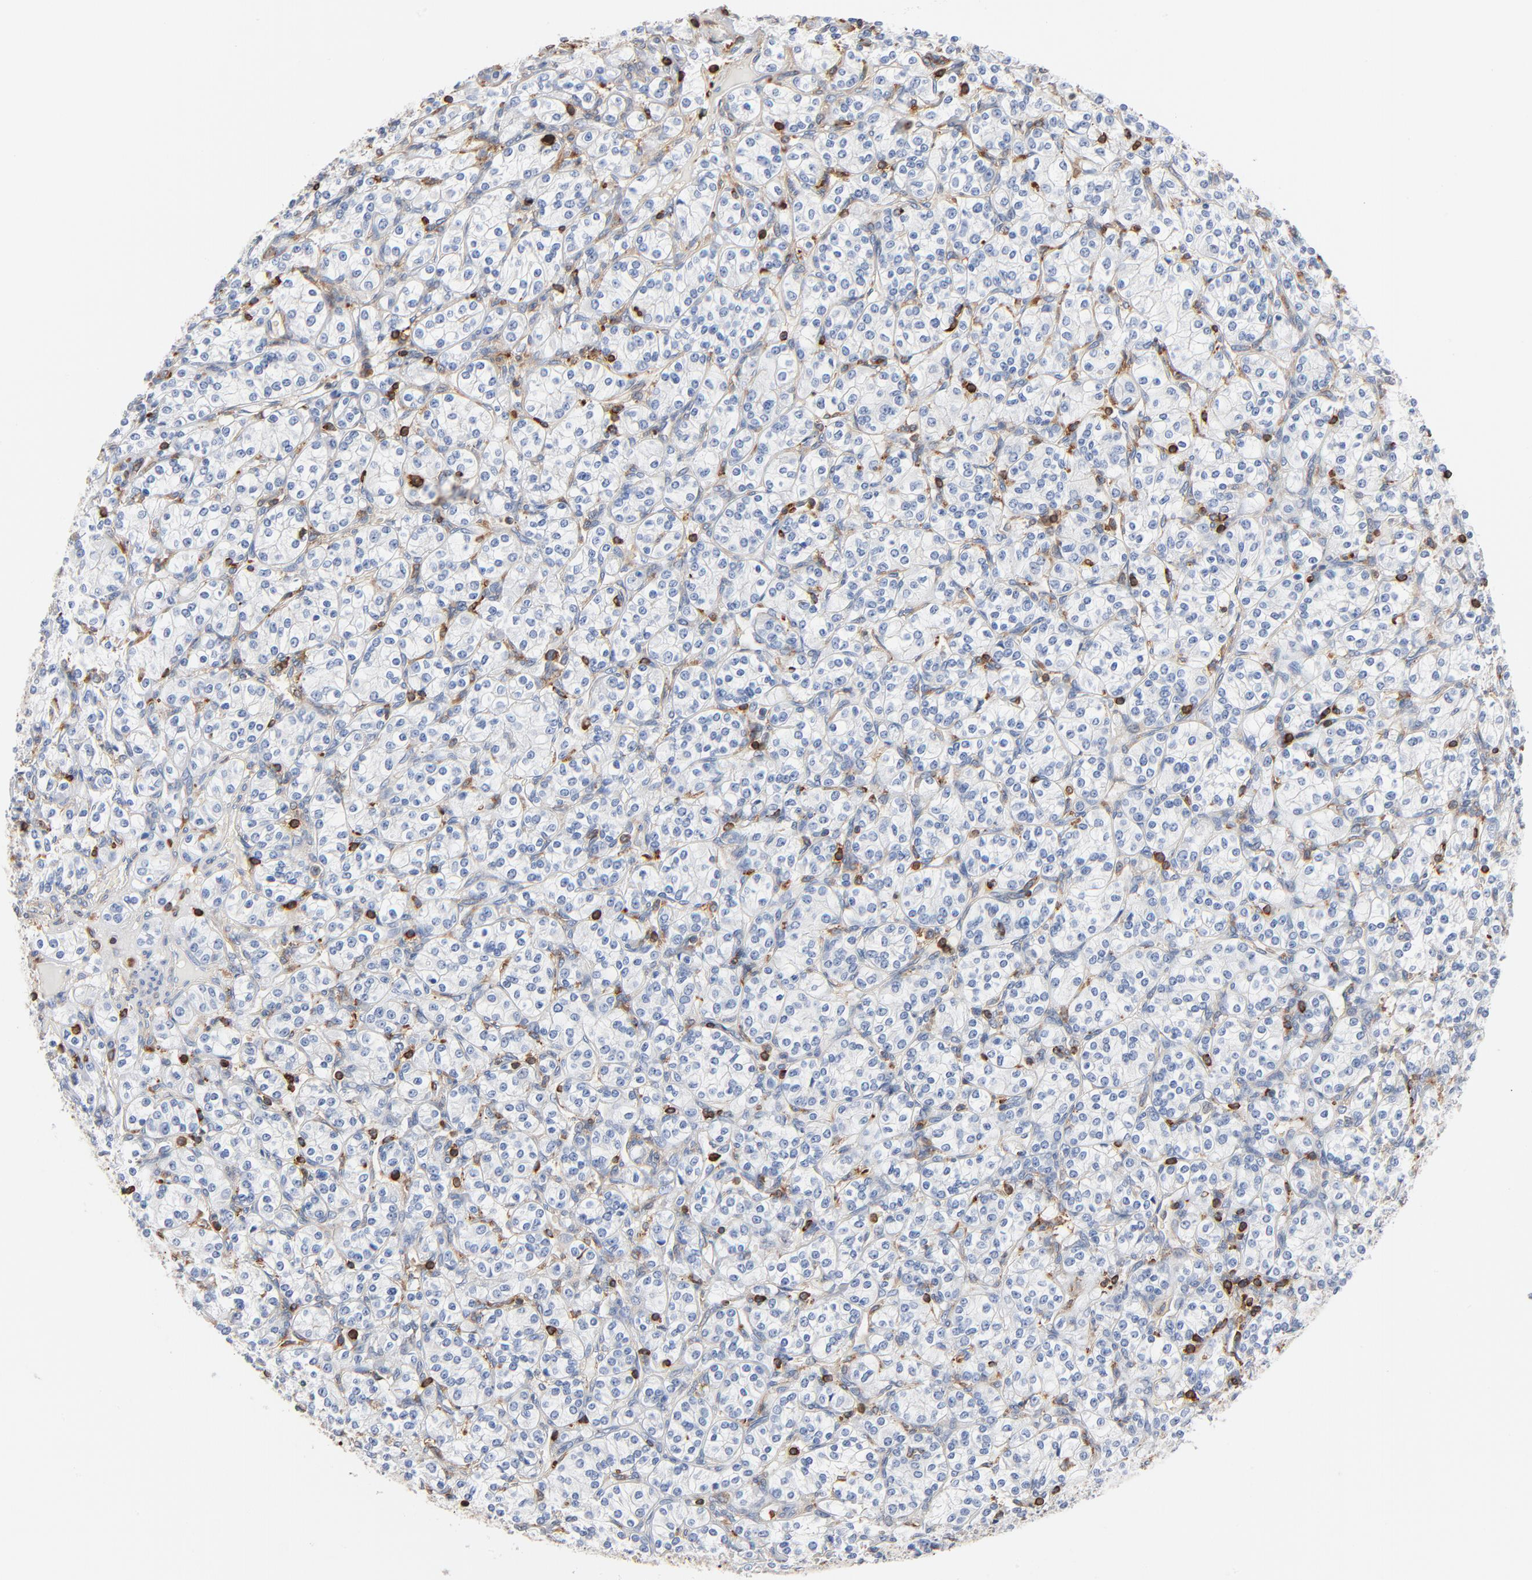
{"staining": {"intensity": "negative", "quantity": "none", "location": "none"}, "tissue": "renal cancer", "cell_type": "Tumor cells", "image_type": "cancer", "snomed": [{"axis": "morphology", "description": "Adenocarcinoma, NOS"}, {"axis": "topography", "description": "Kidney"}], "caption": "IHC of adenocarcinoma (renal) exhibits no positivity in tumor cells.", "gene": "SH3KBP1", "patient": {"sex": "male", "age": 77}}